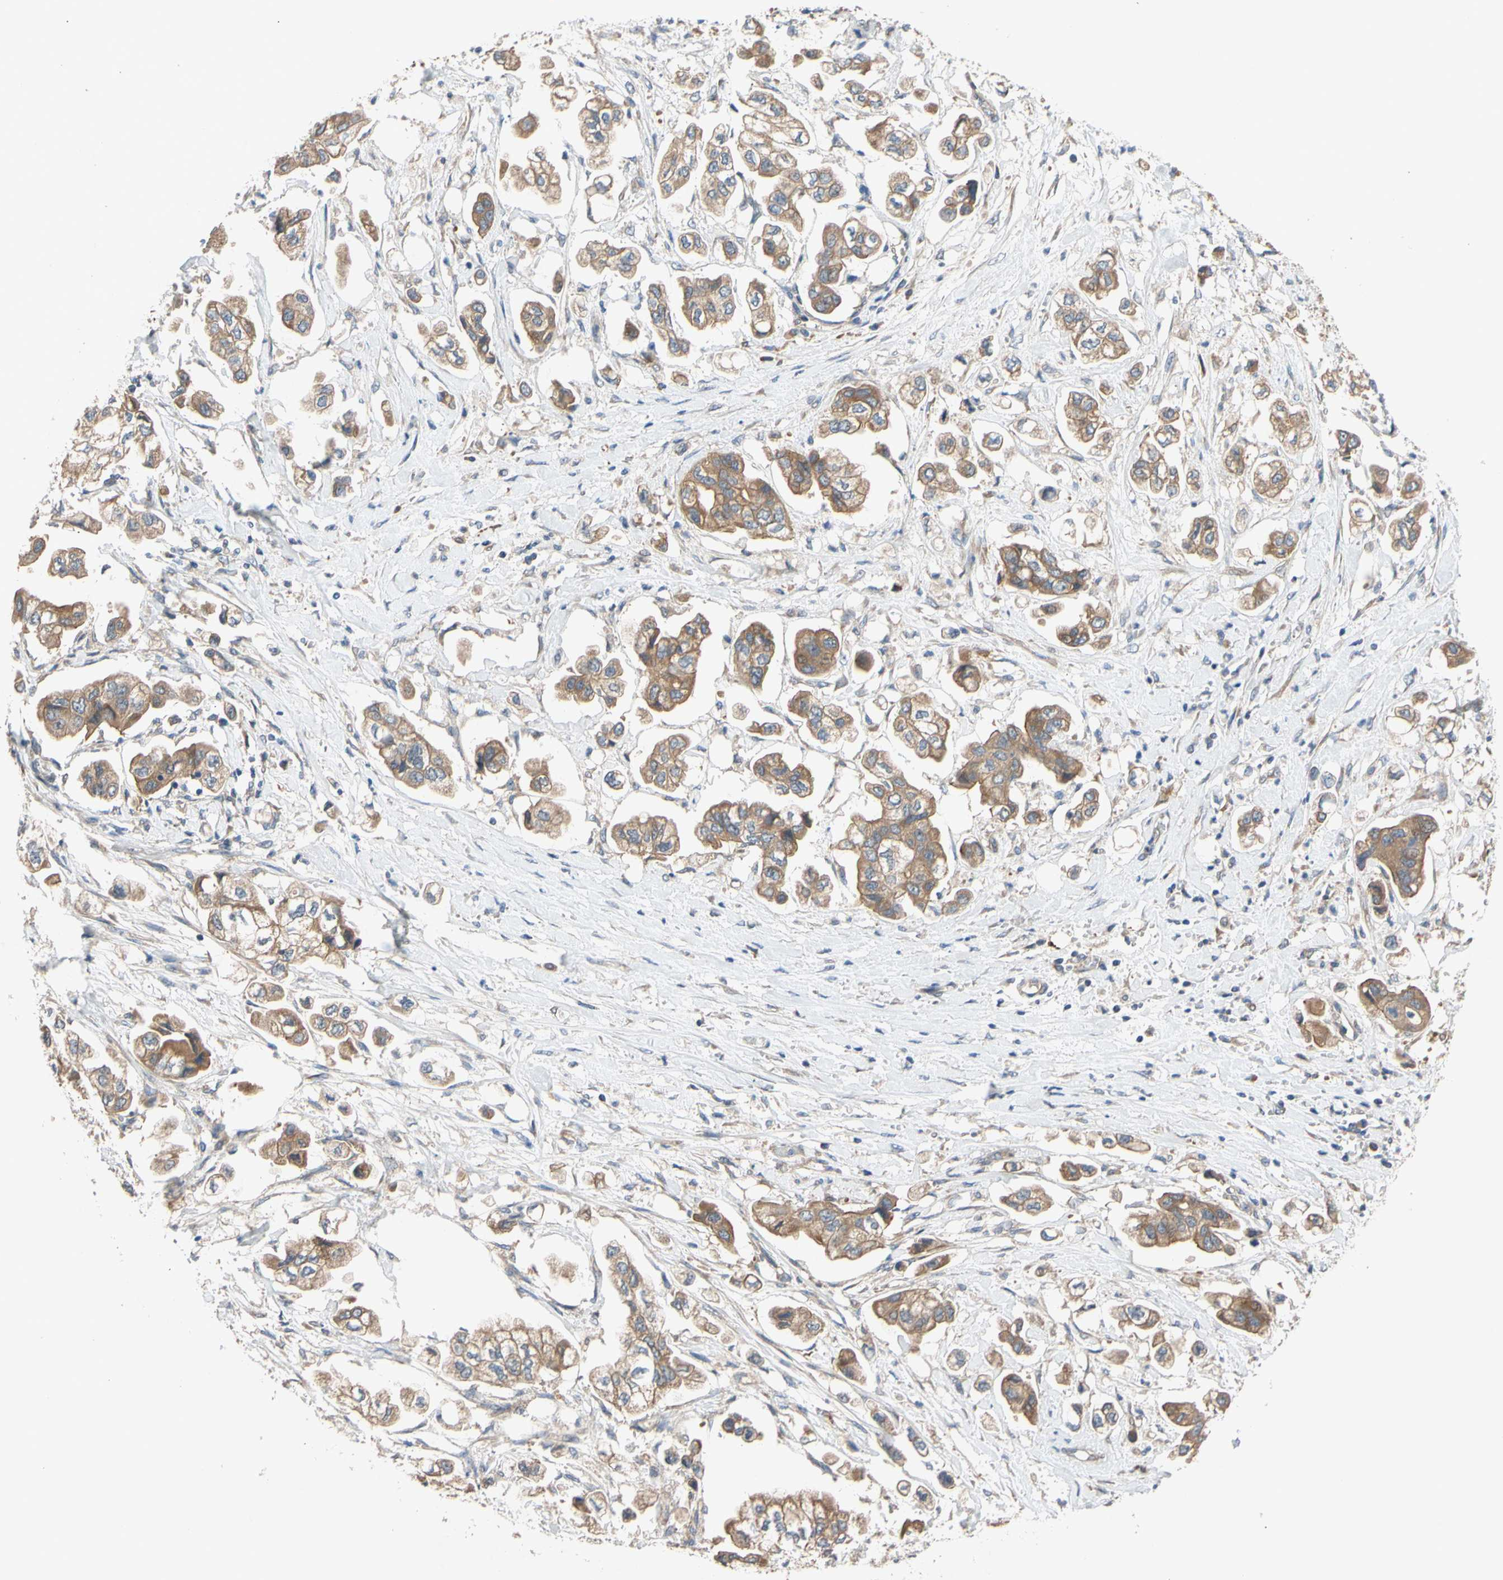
{"staining": {"intensity": "moderate", "quantity": ">75%", "location": "cytoplasmic/membranous"}, "tissue": "stomach cancer", "cell_type": "Tumor cells", "image_type": "cancer", "snomed": [{"axis": "morphology", "description": "Adenocarcinoma, NOS"}, {"axis": "topography", "description": "Stomach"}], "caption": "This image shows immunohistochemistry staining of stomach cancer, with medium moderate cytoplasmic/membranous expression in approximately >75% of tumor cells.", "gene": "MBTPS2", "patient": {"sex": "male", "age": 62}}